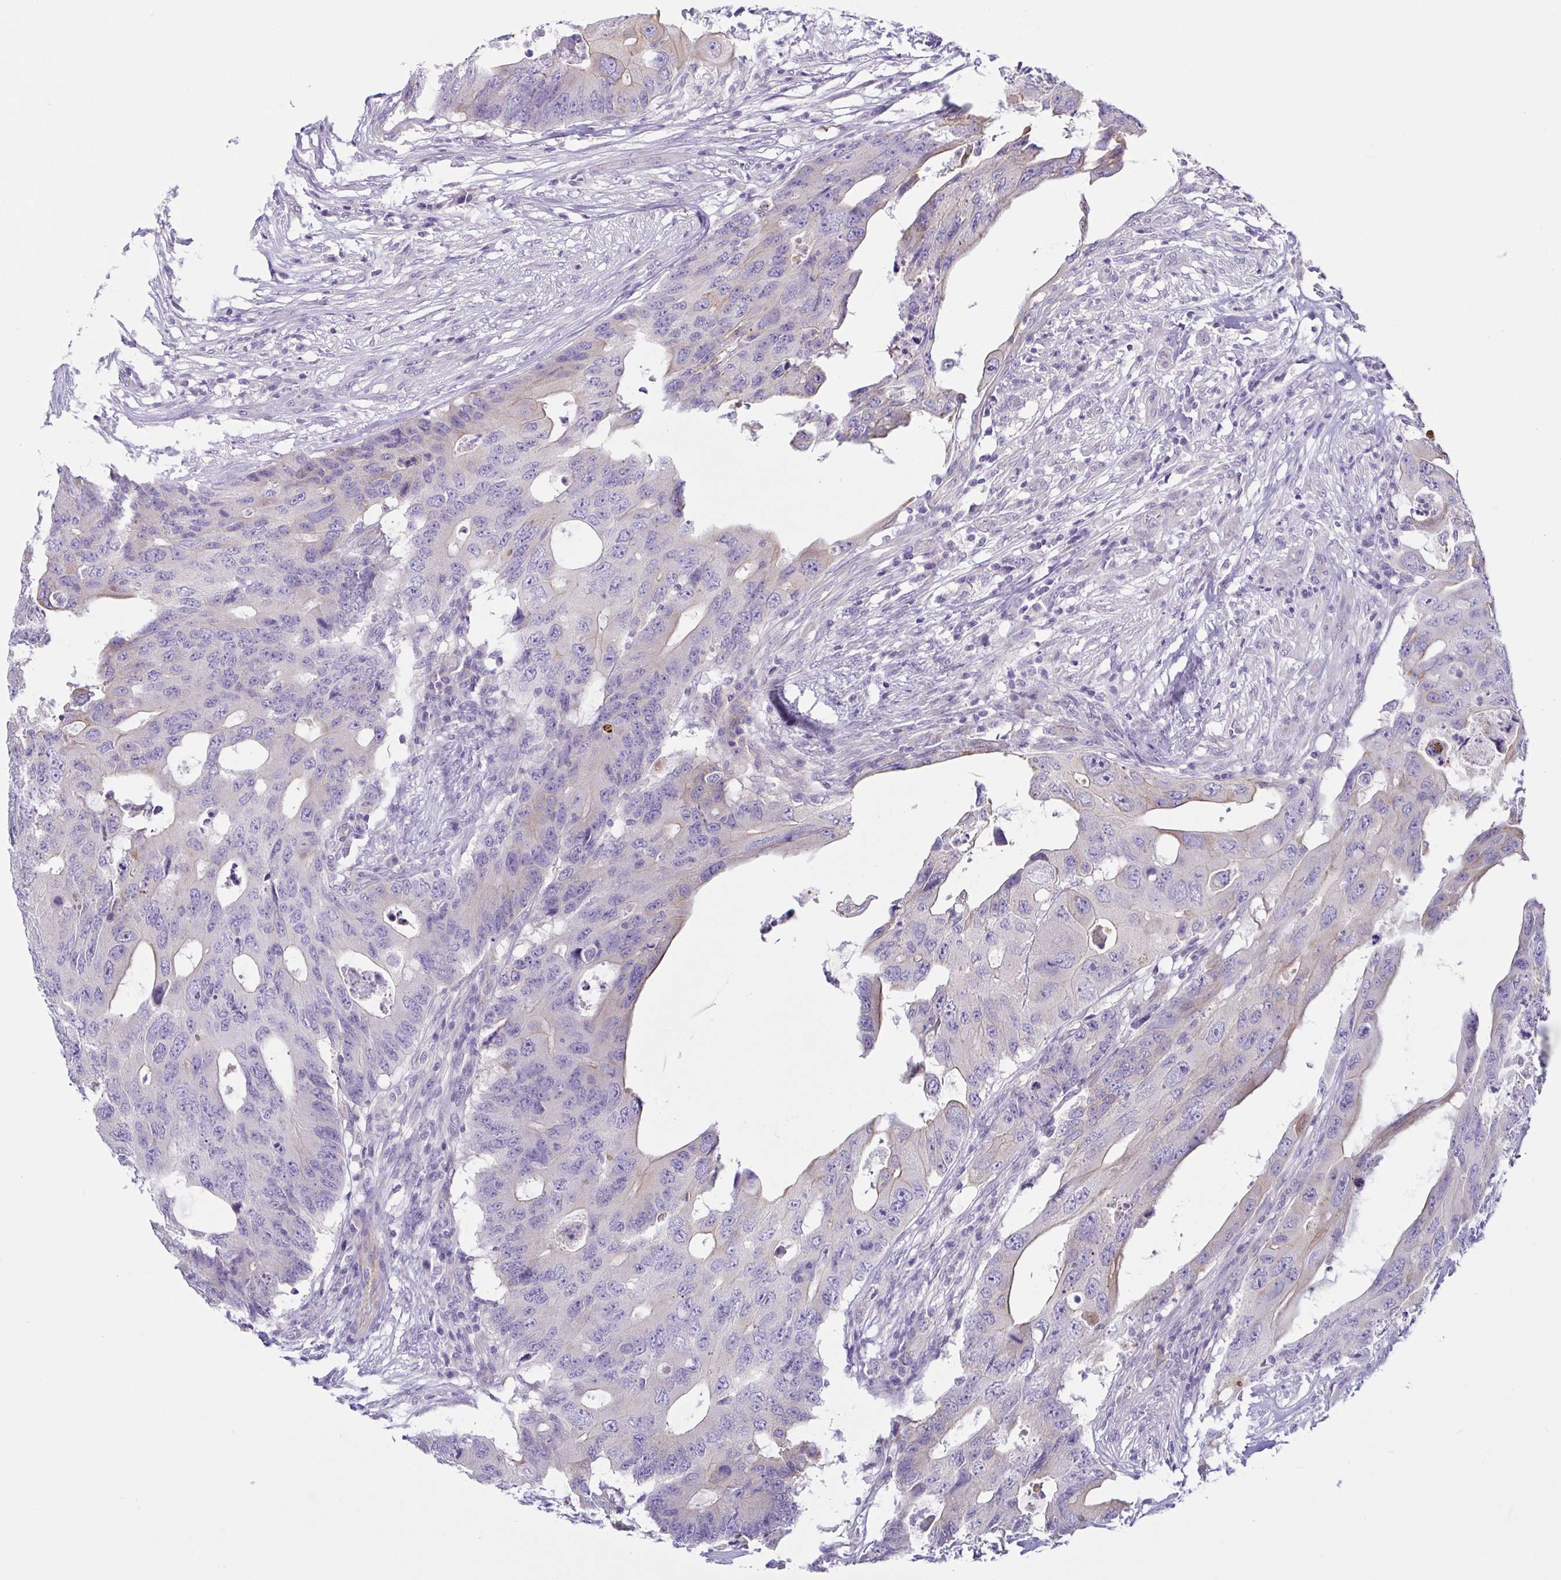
{"staining": {"intensity": "weak", "quantity": "<25%", "location": "cytoplasmic/membranous"}, "tissue": "colorectal cancer", "cell_type": "Tumor cells", "image_type": "cancer", "snomed": [{"axis": "morphology", "description": "Adenocarcinoma, NOS"}, {"axis": "topography", "description": "Colon"}], "caption": "Immunohistochemistry image of human colorectal cancer (adenocarcinoma) stained for a protein (brown), which exhibits no staining in tumor cells.", "gene": "TNNI2", "patient": {"sex": "male", "age": 71}}